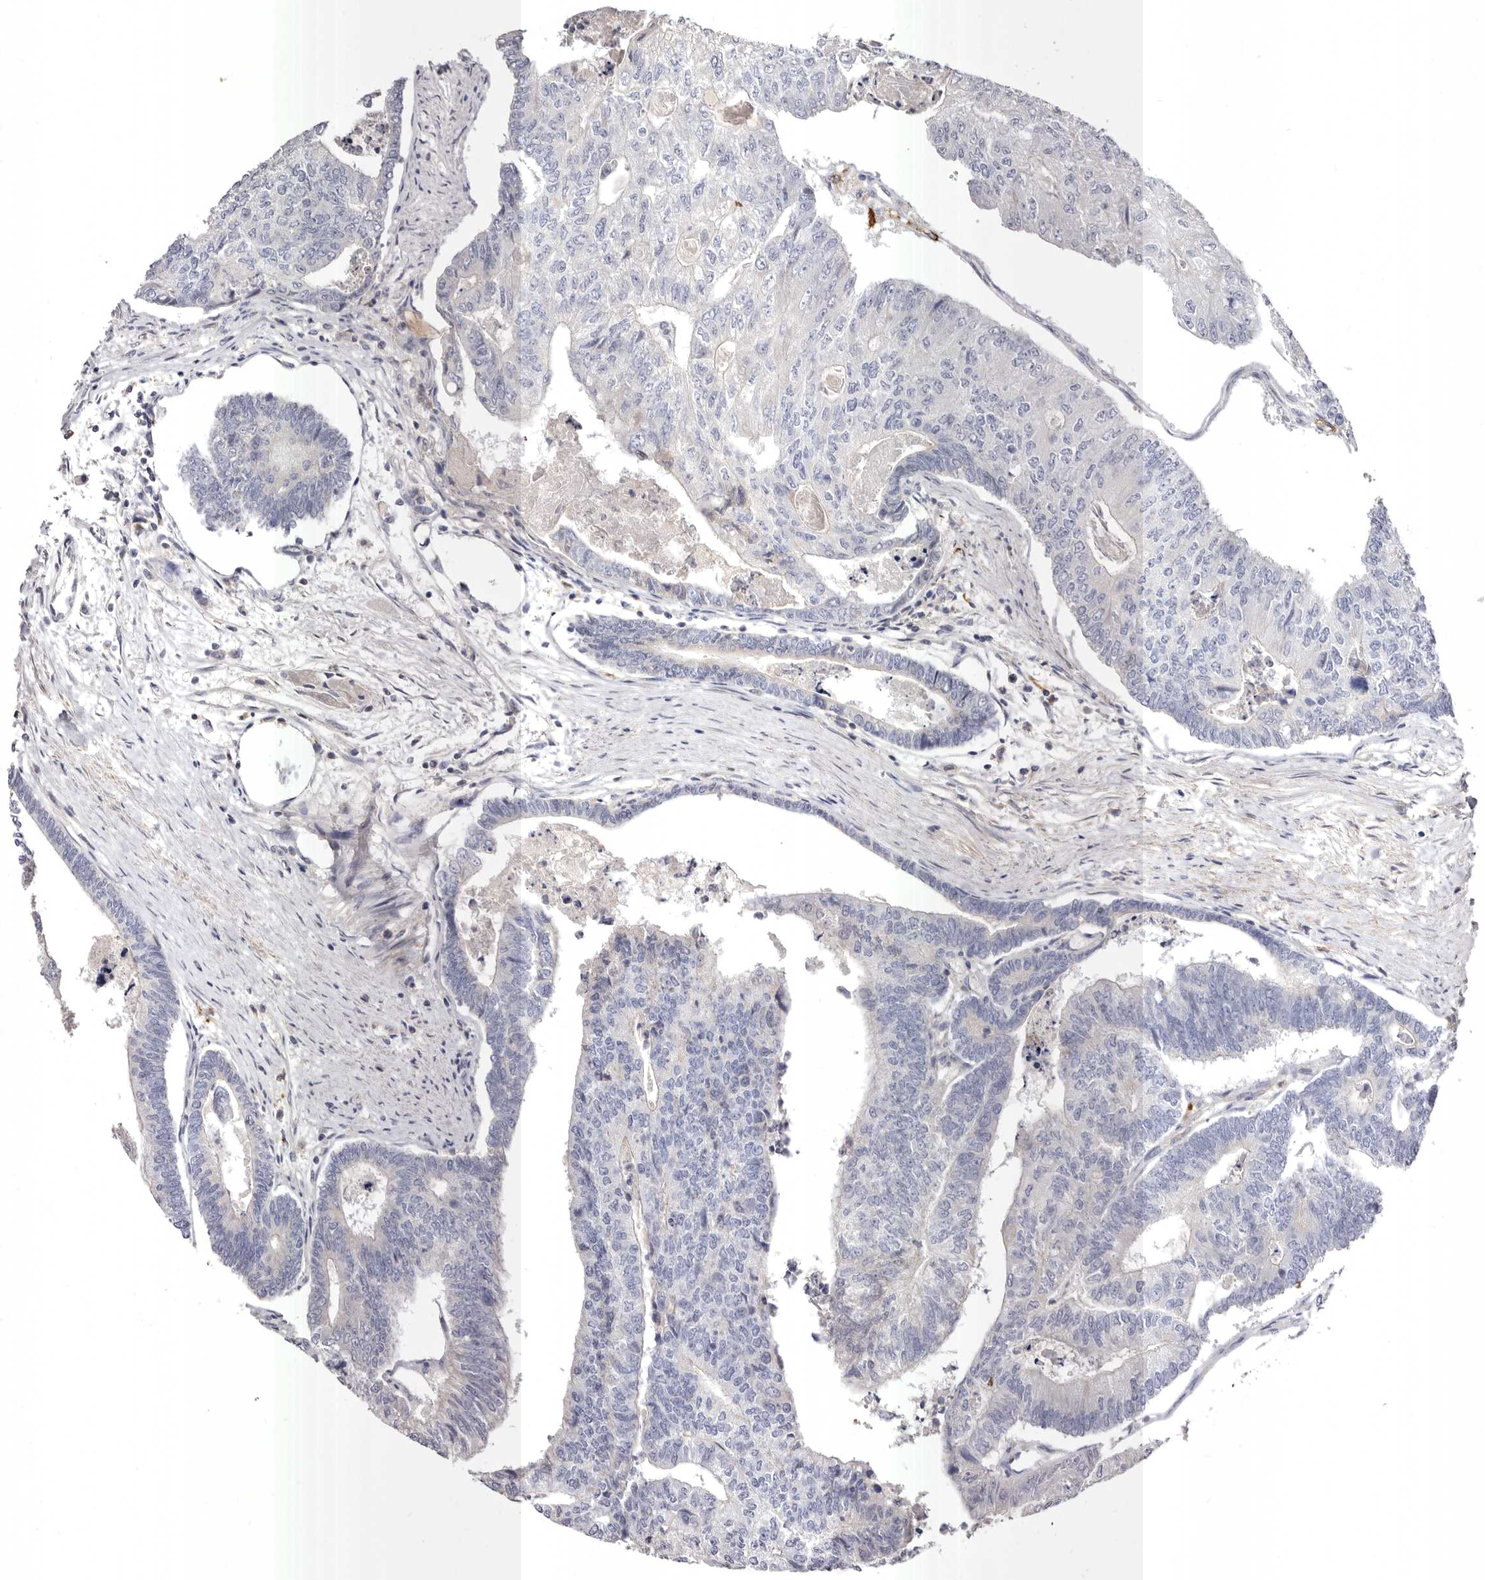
{"staining": {"intensity": "negative", "quantity": "none", "location": "none"}, "tissue": "colorectal cancer", "cell_type": "Tumor cells", "image_type": "cancer", "snomed": [{"axis": "morphology", "description": "Adenocarcinoma, NOS"}, {"axis": "topography", "description": "Colon"}], "caption": "Immunohistochemistry photomicrograph of neoplastic tissue: colorectal cancer stained with DAB reveals no significant protein expression in tumor cells.", "gene": "S1PR5", "patient": {"sex": "female", "age": 67}}